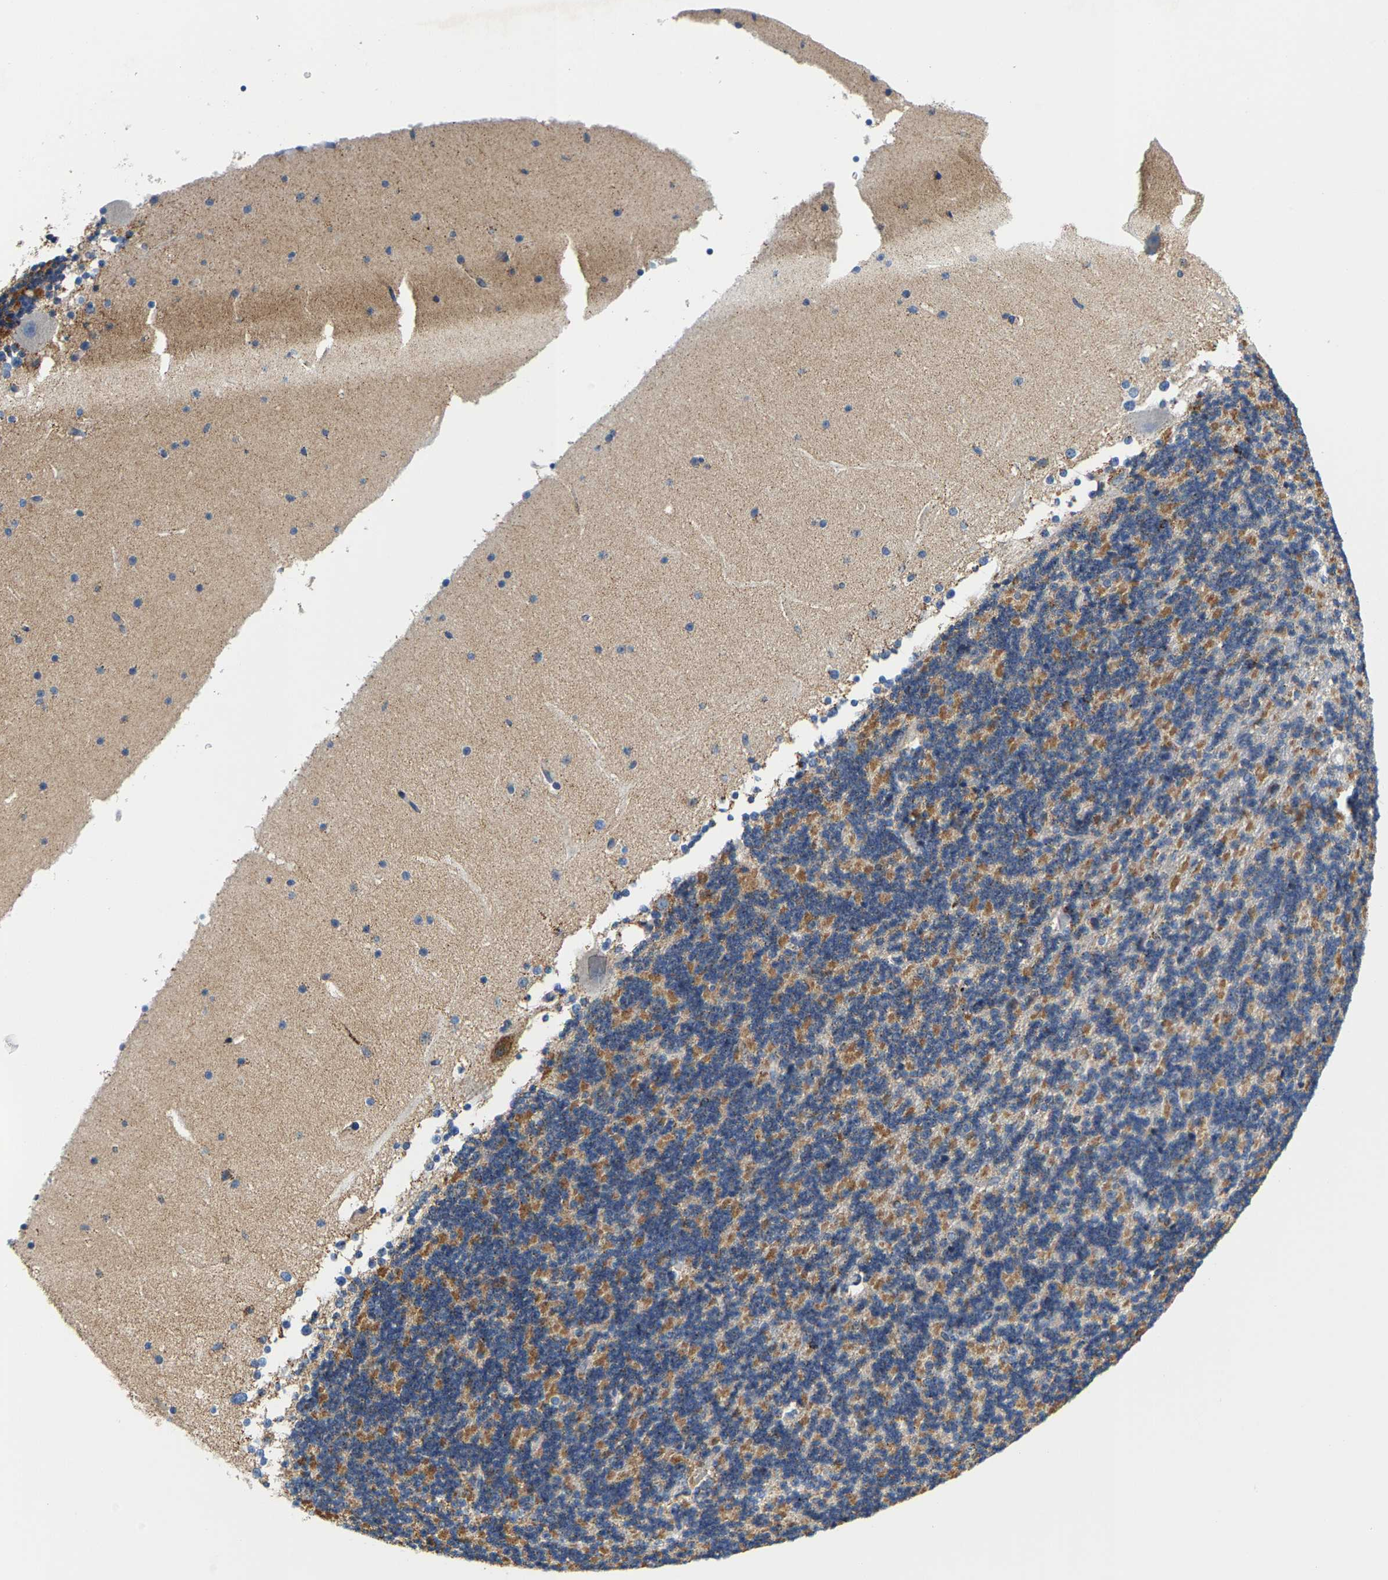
{"staining": {"intensity": "moderate", "quantity": "25%-75%", "location": "cytoplasmic/membranous"}, "tissue": "cerebellum", "cell_type": "Cells in granular layer", "image_type": "normal", "snomed": [{"axis": "morphology", "description": "Normal tissue, NOS"}, {"axis": "topography", "description": "Cerebellum"}], "caption": "IHC photomicrograph of normal cerebellum: human cerebellum stained using IHC demonstrates medium levels of moderate protein expression localized specifically in the cytoplasmic/membranous of cells in granular layer, appearing as a cytoplasmic/membranous brown color.", "gene": "SHMT2", "patient": {"sex": "female", "age": 19}}